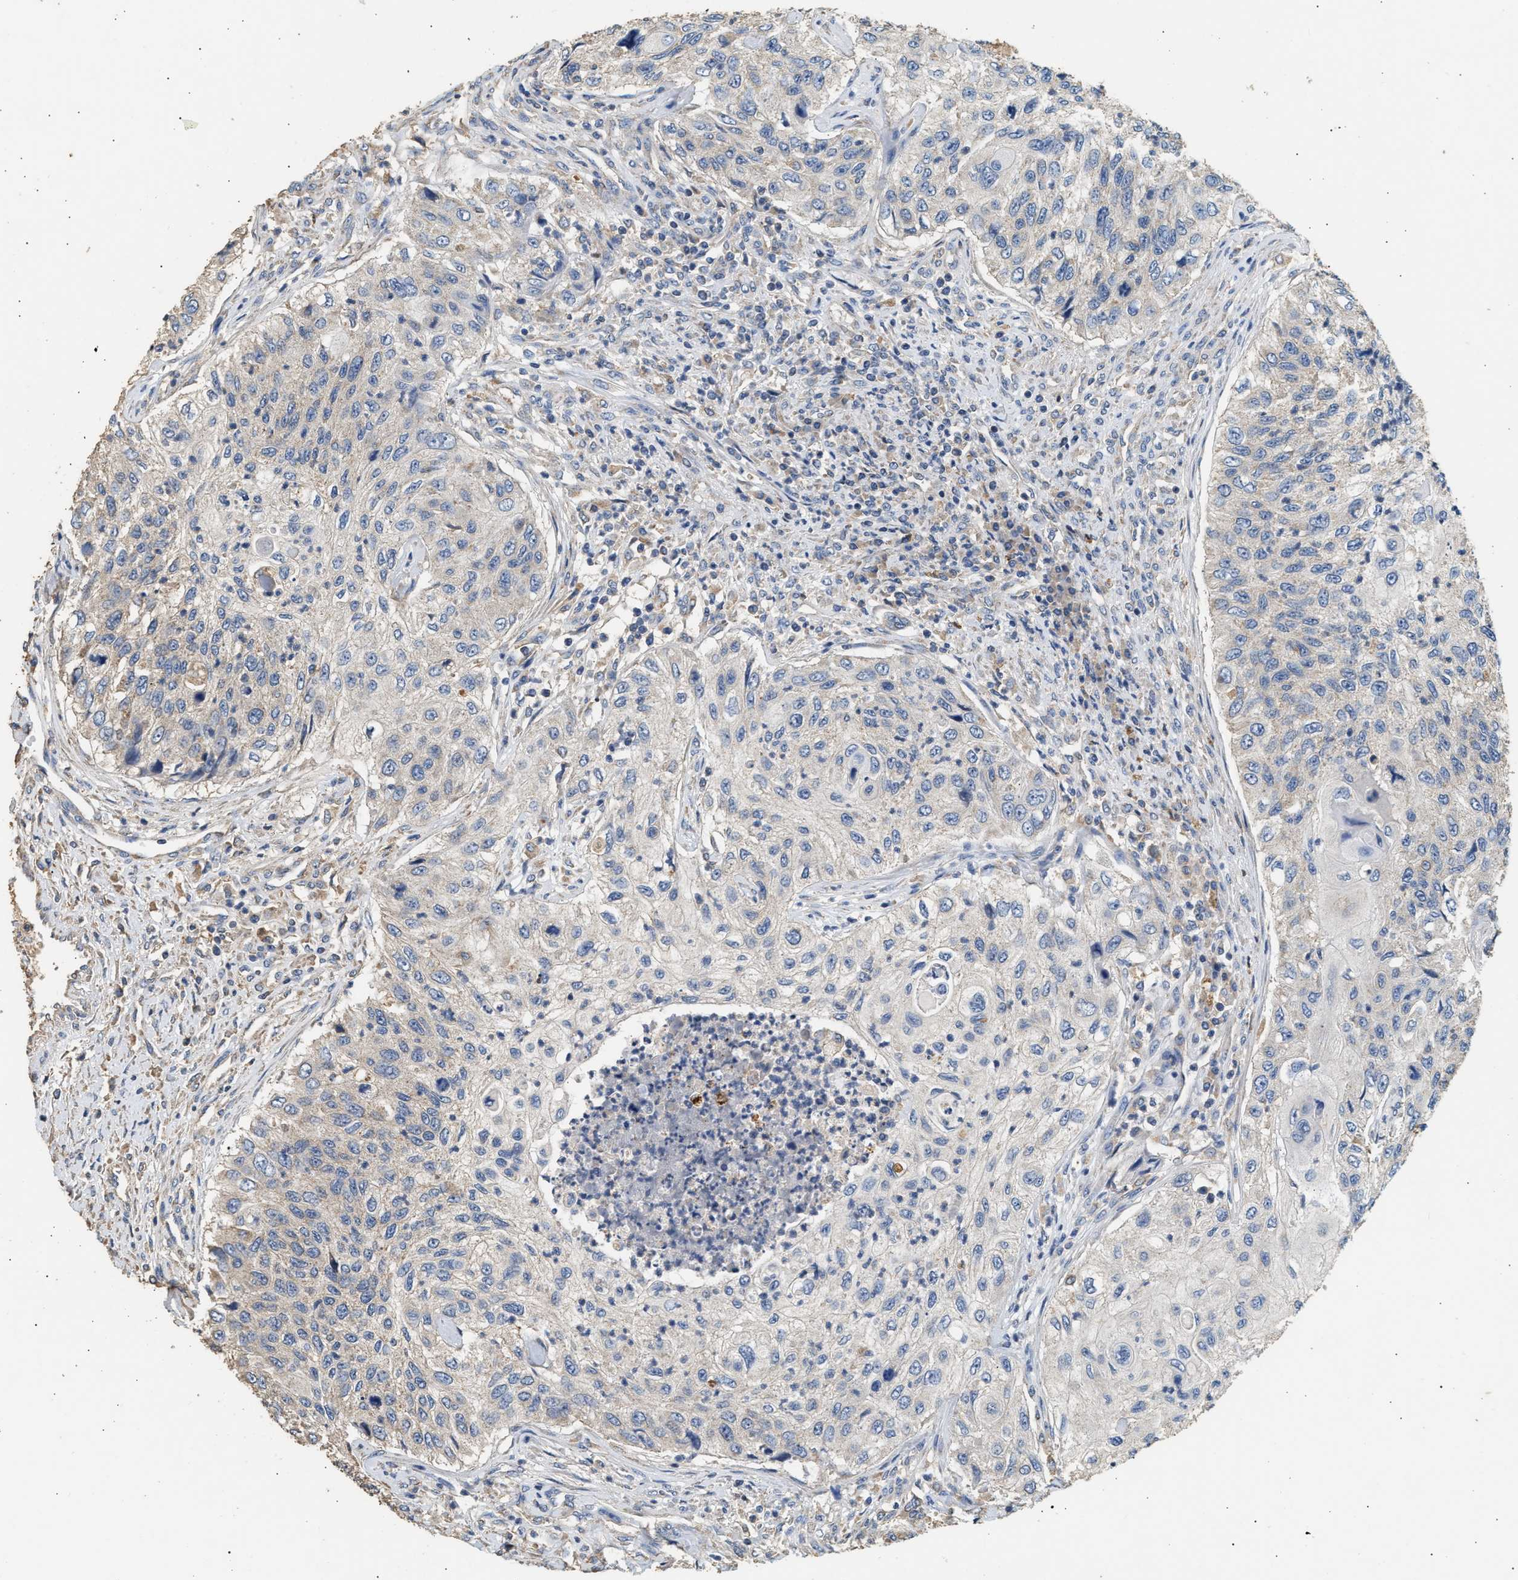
{"staining": {"intensity": "negative", "quantity": "none", "location": "none"}, "tissue": "urothelial cancer", "cell_type": "Tumor cells", "image_type": "cancer", "snomed": [{"axis": "morphology", "description": "Urothelial carcinoma, High grade"}, {"axis": "topography", "description": "Urinary bladder"}], "caption": "High power microscopy histopathology image of an IHC image of high-grade urothelial carcinoma, revealing no significant expression in tumor cells. (Stains: DAB (3,3'-diaminobenzidine) IHC with hematoxylin counter stain, Microscopy: brightfield microscopy at high magnification).", "gene": "WDR31", "patient": {"sex": "female", "age": 60}}